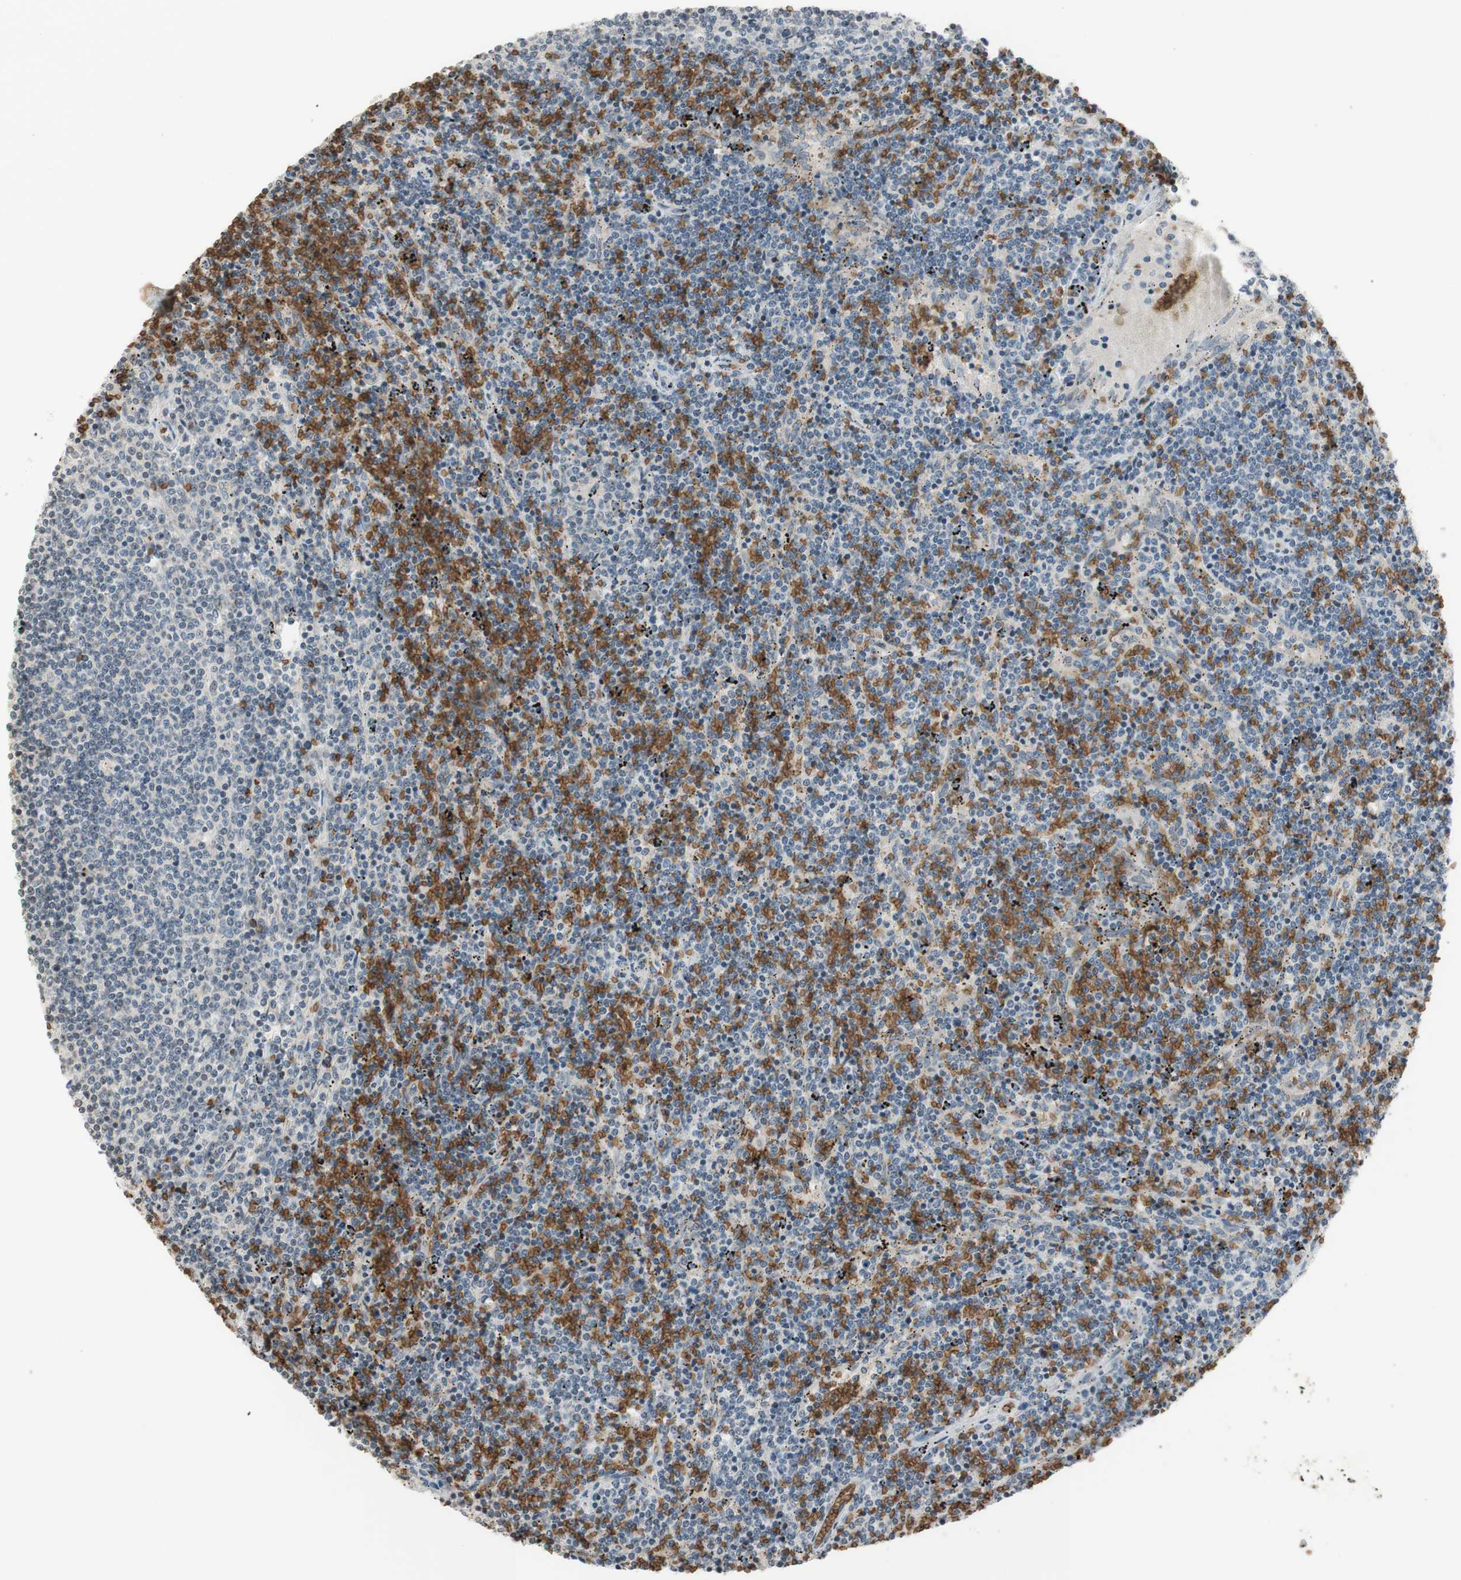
{"staining": {"intensity": "negative", "quantity": "none", "location": "none"}, "tissue": "lymphoma", "cell_type": "Tumor cells", "image_type": "cancer", "snomed": [{"axis": "morphology", "description": "Malignant lymphoma, non-Hodgkin's type, Low grade"}, {"axis": "topography", "description": "Spleen"}], "caption": "Photomicrograph shows no significant protein expression in tumor cells of lymphoma. (DAB (3,3'-diaminobenzidine) immunohistochemistry, high magnification).", "gene": "GYPC", "patient": {"sex": "female", "age": 50}}